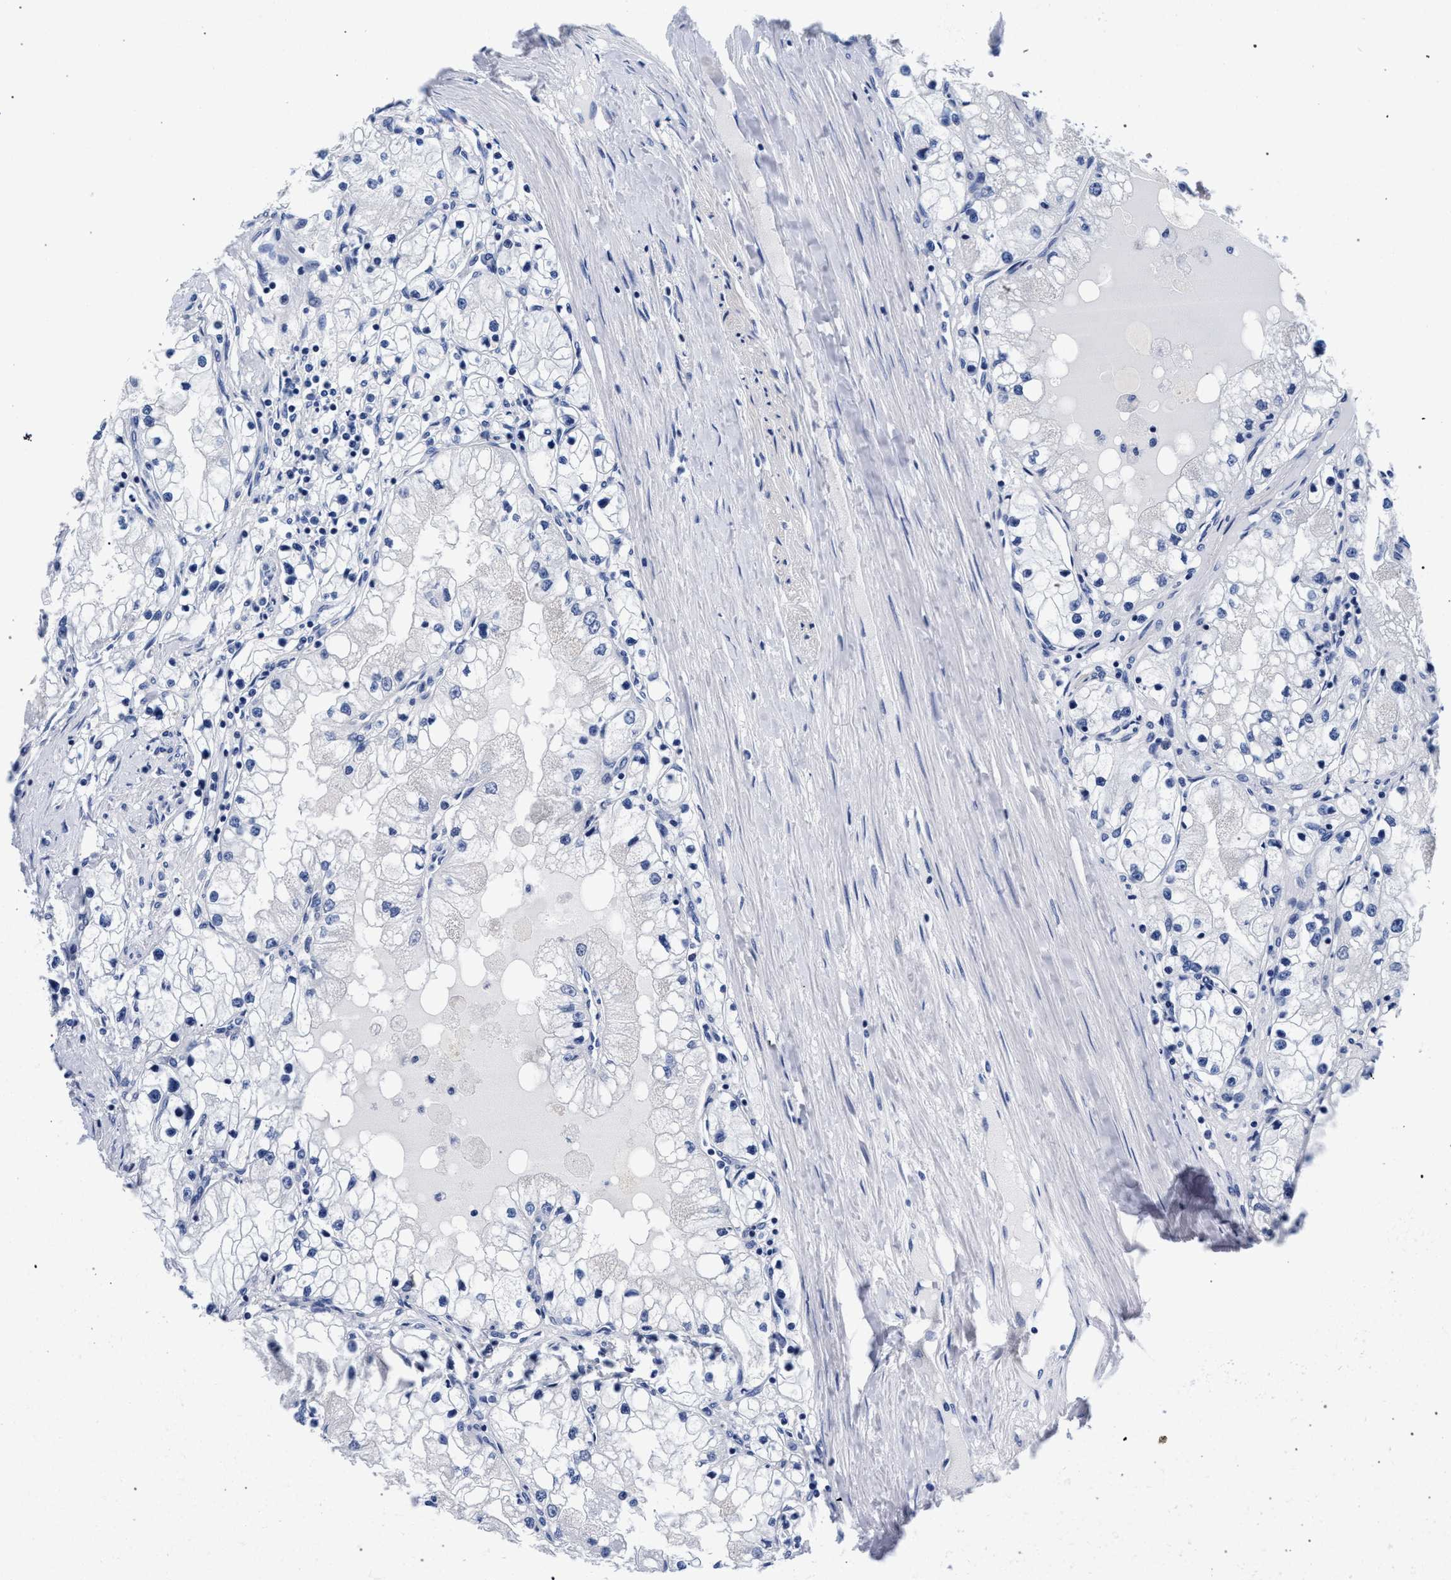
{"staining": {"intensity": "negative", "quantity": "none", "location": "none"}, "tissue": "renal cancer", "cell_type": "Tumor cells", "image_type": "cancer", "snomed": [{"axis": "morphology", "description": "Adenocarcinoma, NOS"}, {"axis": "topography", "description": "Kidney"}], "caption": "High power microscopy micrograph of an IHC photomicrograph of renal adenocarcinoma, revealing no significant expression in tumor cells.", "gene": "AKAP4", "patient": {"sex": "male", "age": 68}}